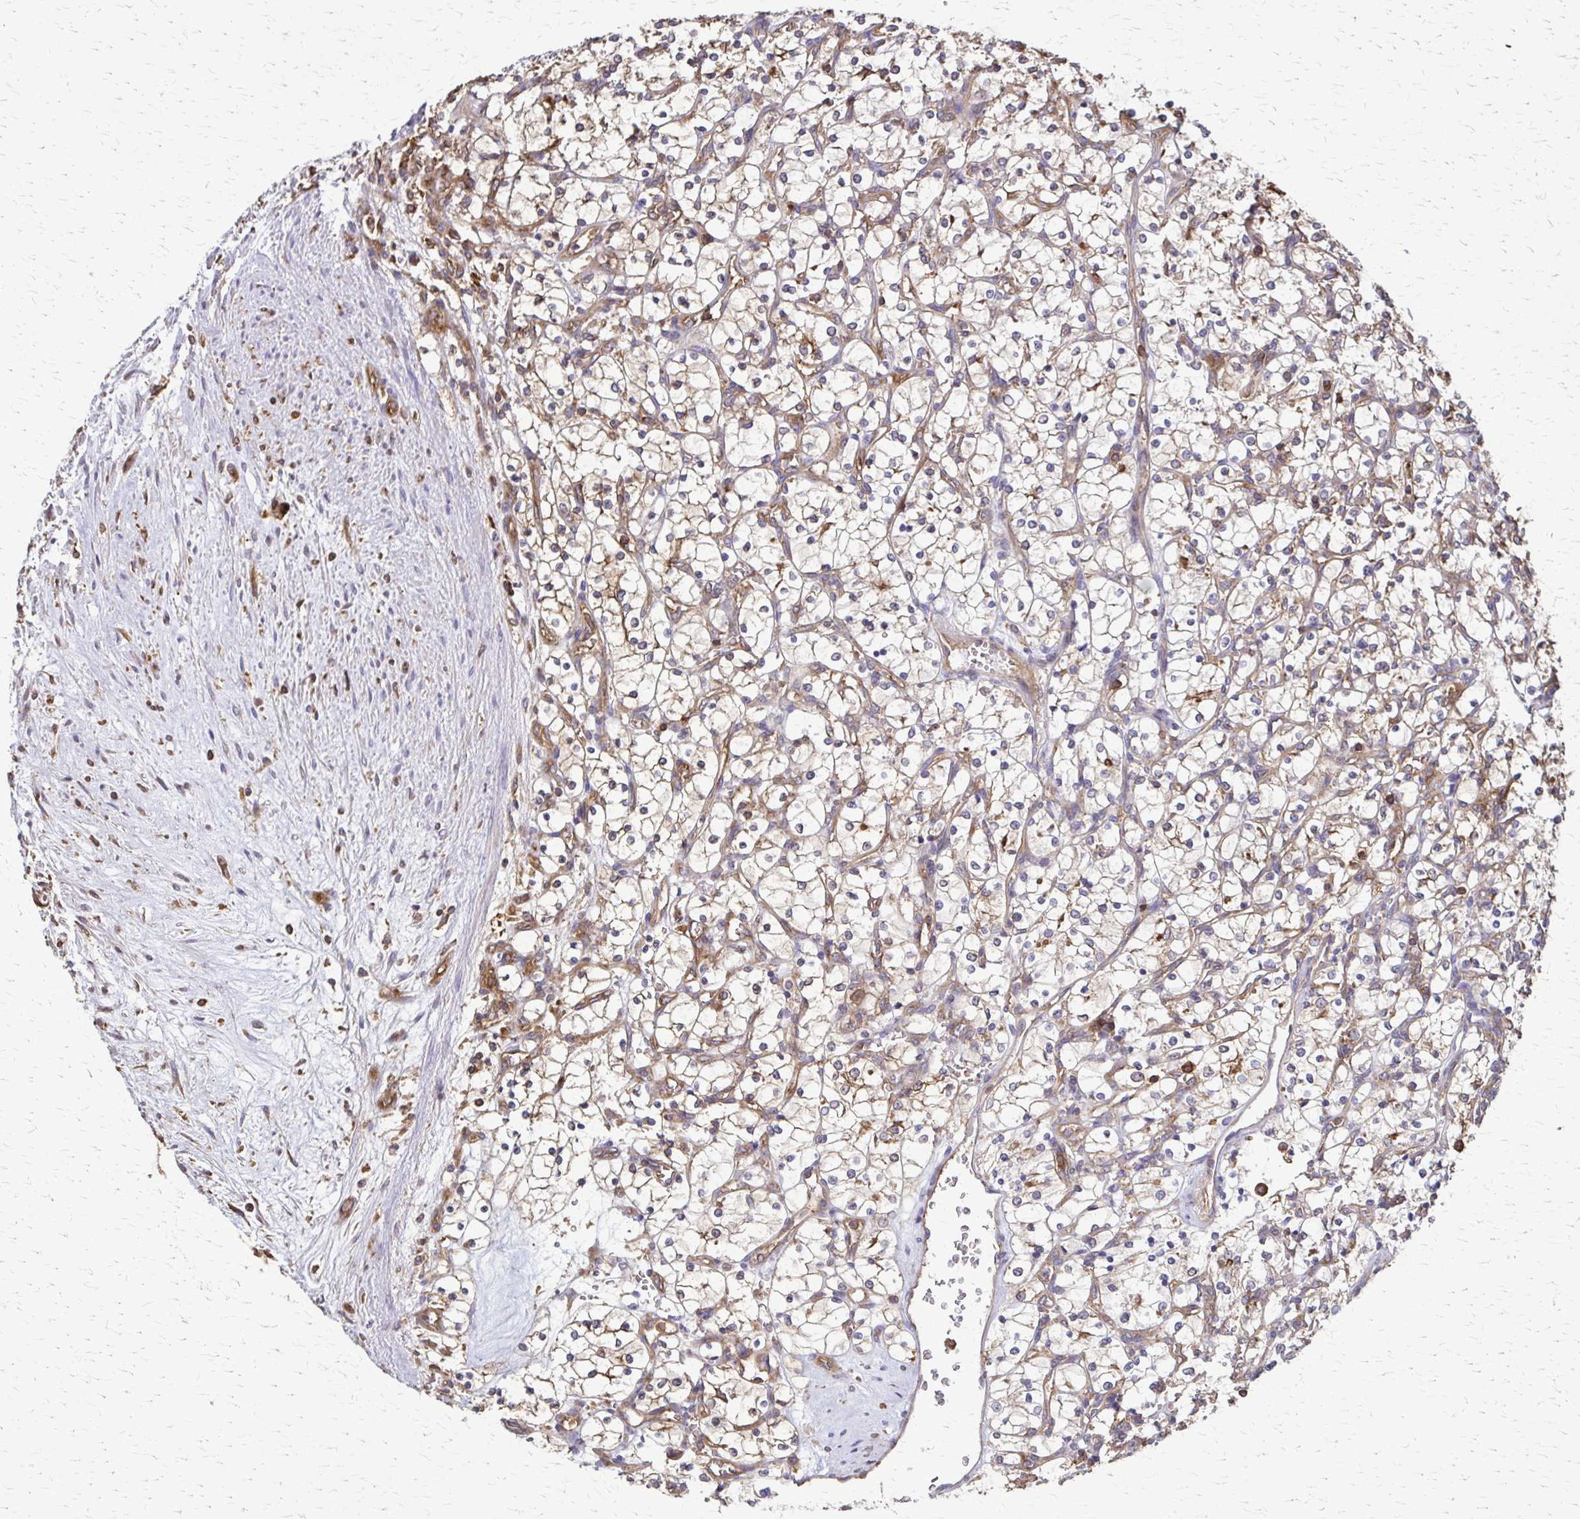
{"staining": {"intensity": "weak", "quantity": "<25%", "location": "cytoplasmic/membranous"}, "tissue": "renal cancer", "cell_type": "Tumor cells", "image_type": "cancer", "snomed": [{"axis": "morphology", "description": "Adenocarcinoma, NOS"}, {"axis": "topography", "description": "Kidney"}], "caption": "Renal adenocarcinoma was stained to show a protein in brown. There is no significant positivity in tumor cells. The staining is performed using DAB brown chromogen with nuclei counter-stained in using hematoxylin.", "gene": "EEF2", "patient": {"sex": "female", "age": 69}}